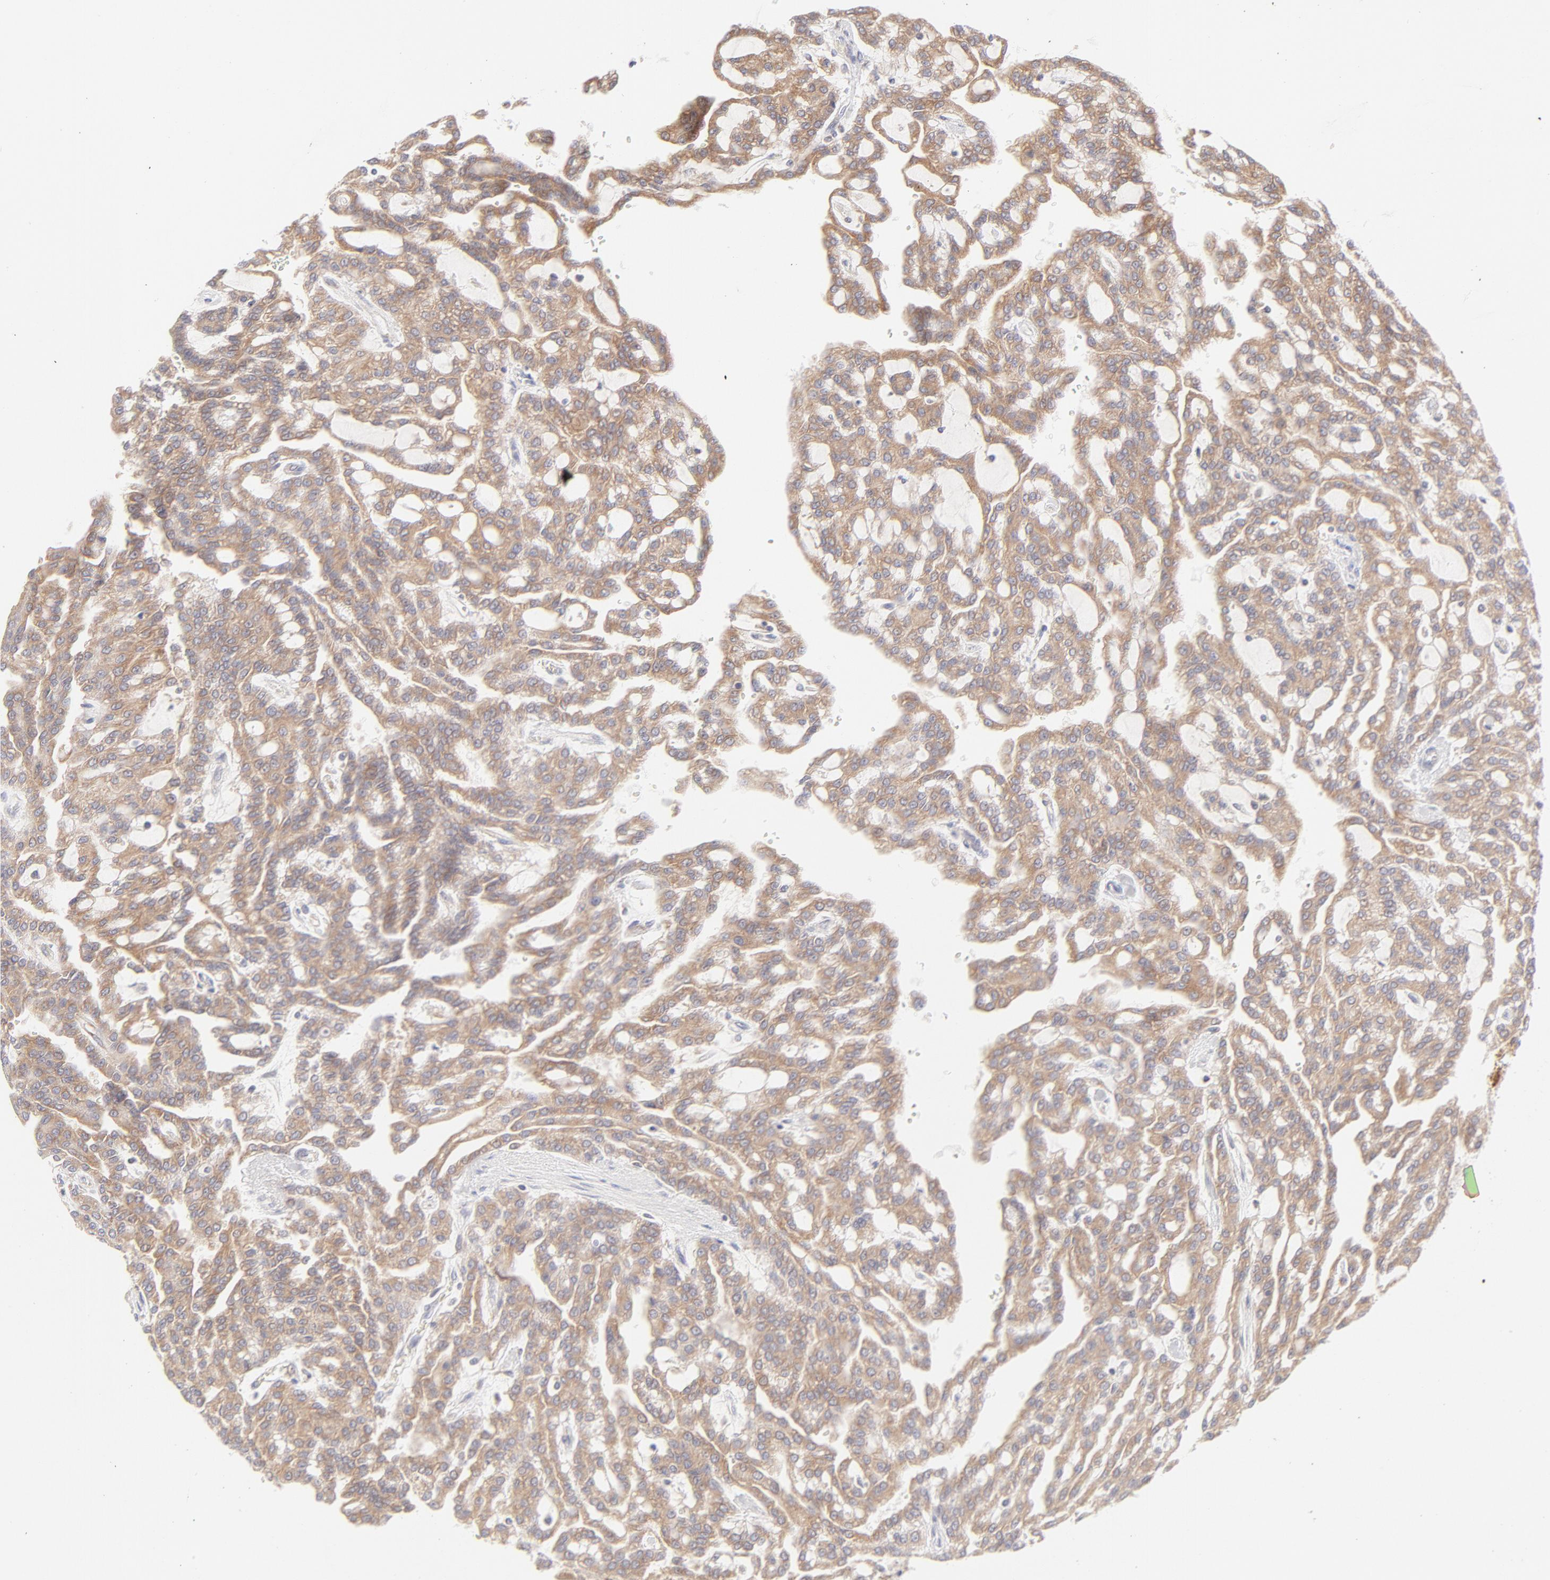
{"staining": {"intensity": "moderate", "quantity": ">75%", "location": "cytoplasmic/membranous"}, "tissue": "renal cancer", "cell_type": "Tumor cells", "image_type": "cancer", "snomed": [{"axis": "morphology", "description": "Adenocarcinoma, NOS"}, {"axis": "topography", "description": "Kidney"}], "caption": "Renal cancer stained for a protein (brown) reveals moderate cytoplasmic/membranous positive positivity in approximately >75% of tumor cells.", "gene": "RPS6KA1", "patient": {"sex": "male", "age": 63}}